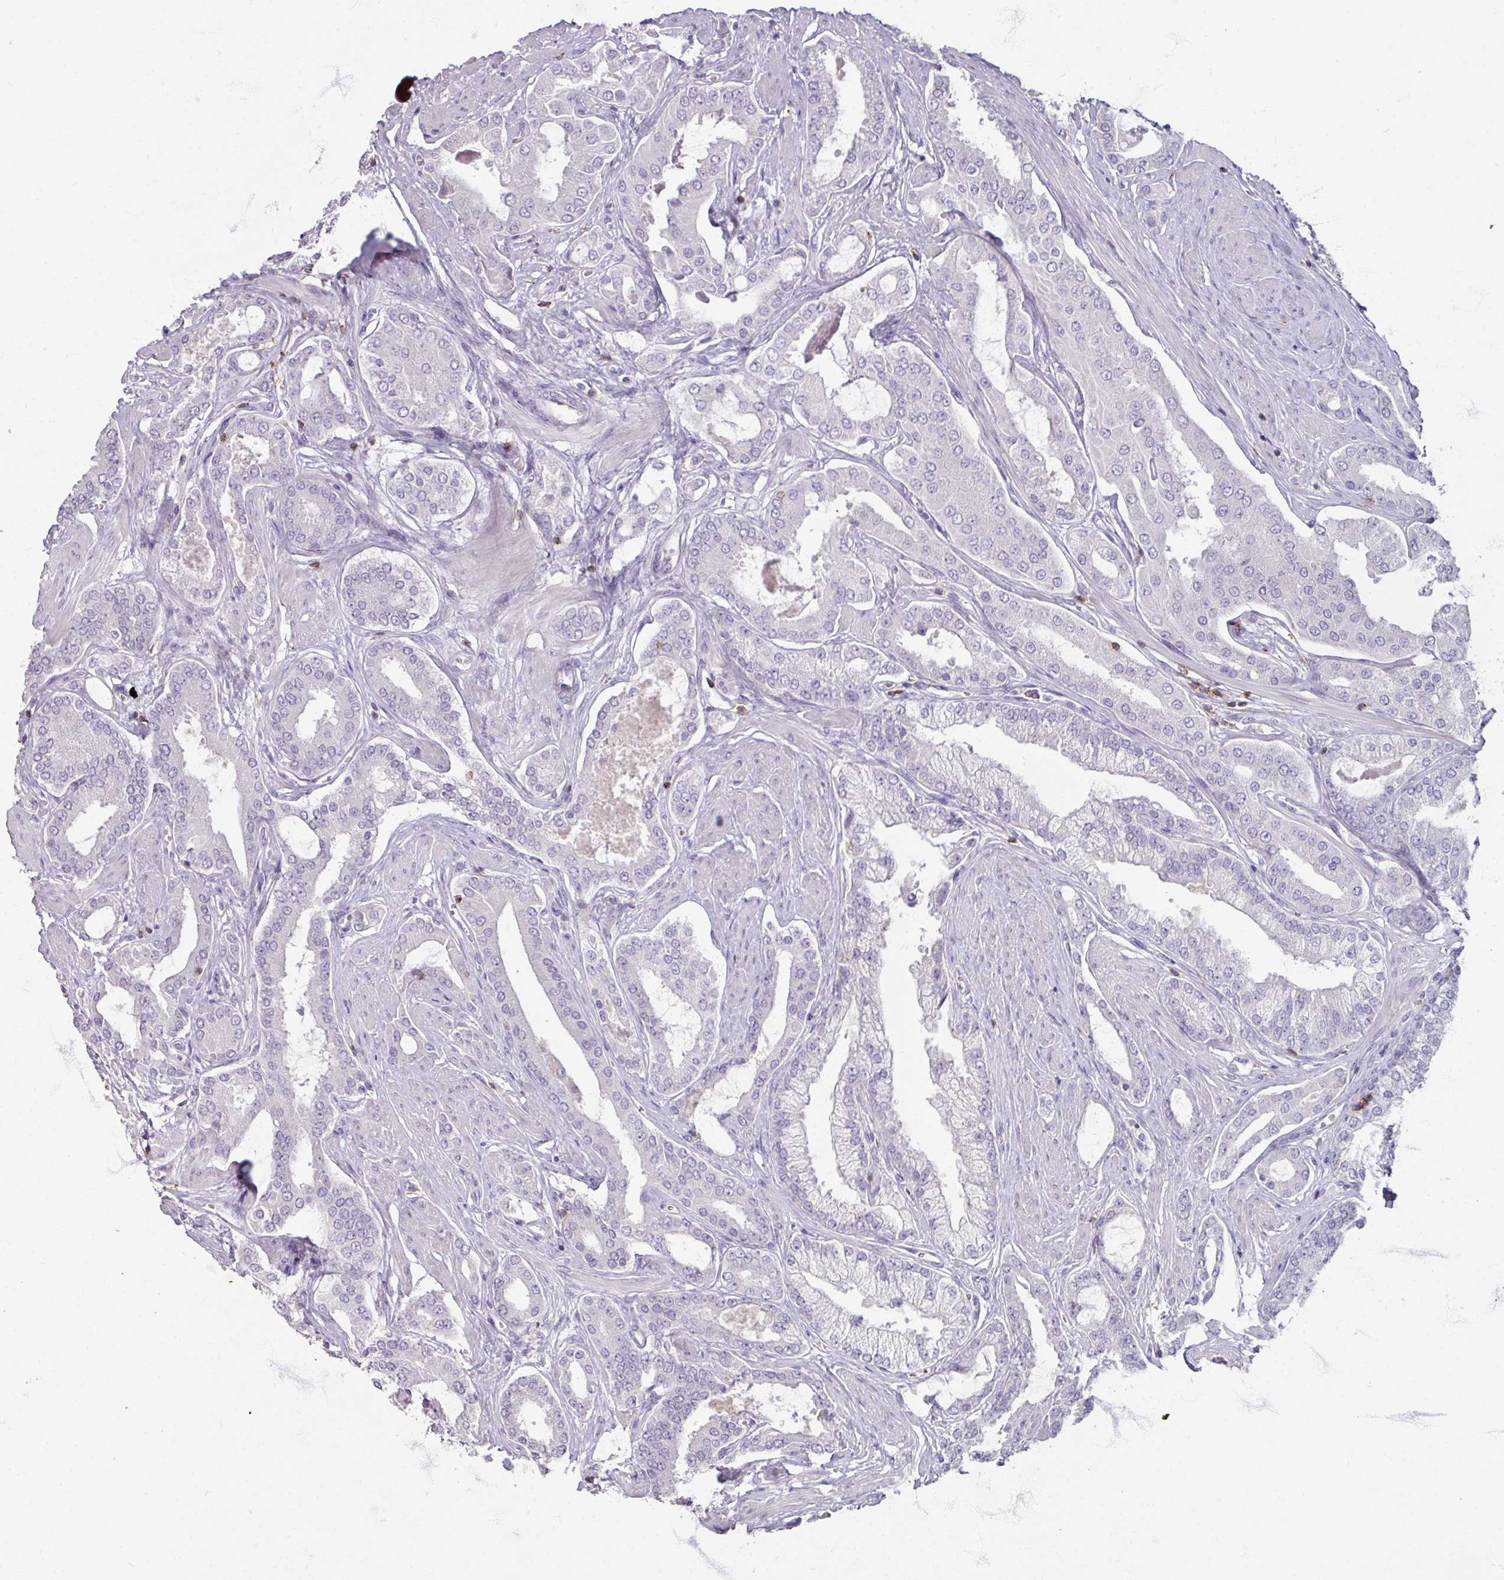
{"staining": {"intensity": "negative", "quantity": "none", "location": "none"}, "tissue": "prostate cancer", "cell_type": "Tumor cells", "image_type": "cancer", "snomed": [{"axis": "morphology", "description": "Adenocarcinoma, Low grade"}, {"axis": "topography", "description": "Prostate"}], "caption": "This histopathology image is of adenocarcinoma (low-grade) (prostate) stained with IHC to label a protein in brown with the nuclei are counter-stained blue. There is no staining in tumor cells. Brightfield microscopy of immunohistochemistry stained with DAB (brown) and hematoxylin (blue), captured at high magnification.", "gene": "PTPRC", "patient": {"sex": "male", "age": 42}}